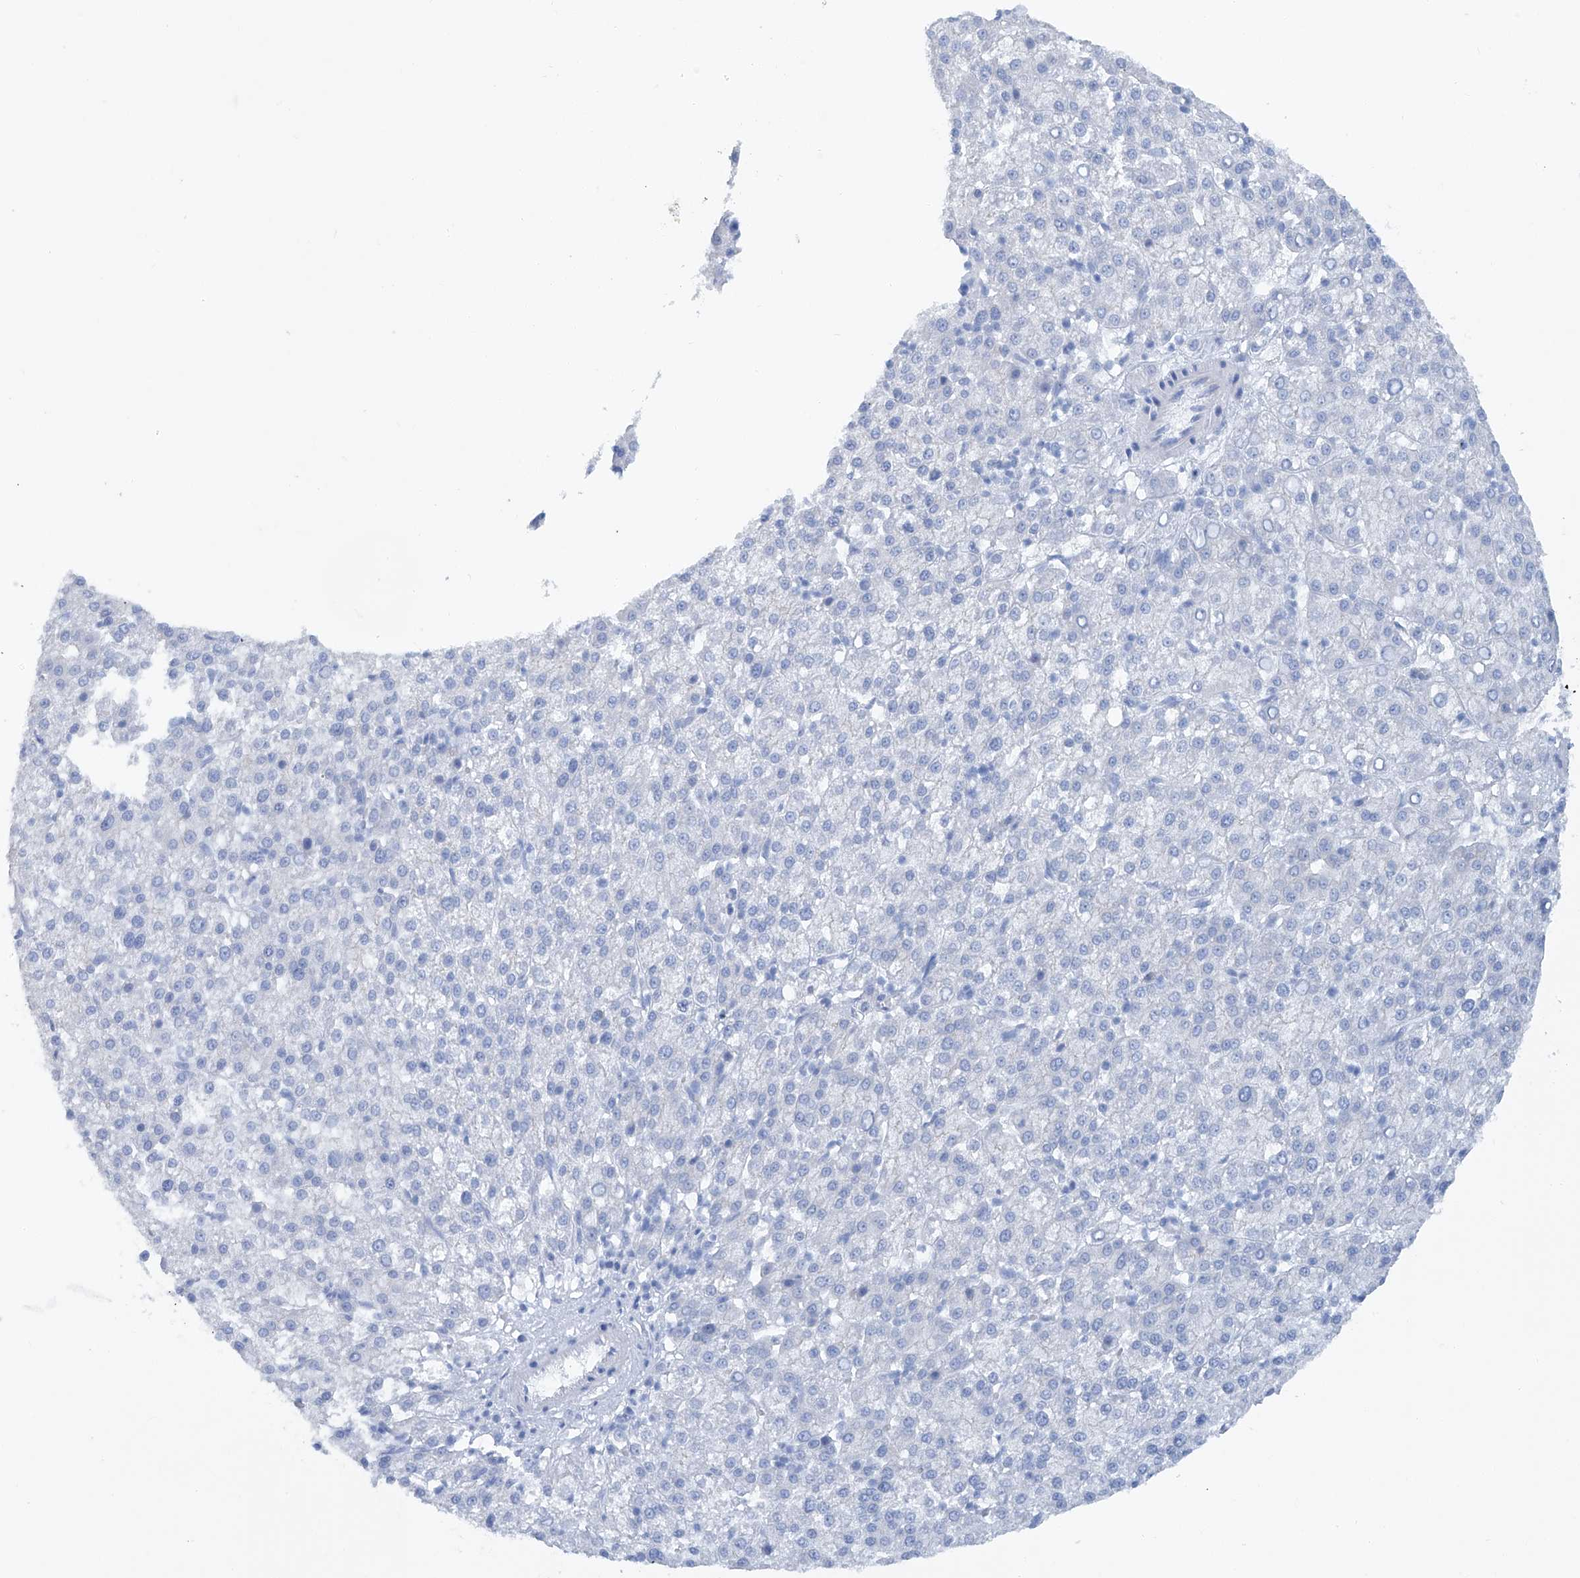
{"staining": {"intensity": "negative", "quantity": "none", "location": "none"}, "tissue": "liver cancer", "cell_type": "Tumor cells", "image_type": "cancer", "snomed": [{"axis": "morphology", "description": "Carcinoma, Hepatocellular, NOS"}, {"axis": "topography", "description": "Liver"}], "caption": "Immunohistochemistry (IHC) micrograph of neoplastic tissue: liver hepatocellular carcinoma stained with DAB (3,3'-diaminobenzidine) shows no significant protein expression in tumor cells.", "gene": "MAGI1", "patient": {"sex": "female", "age": 58}}